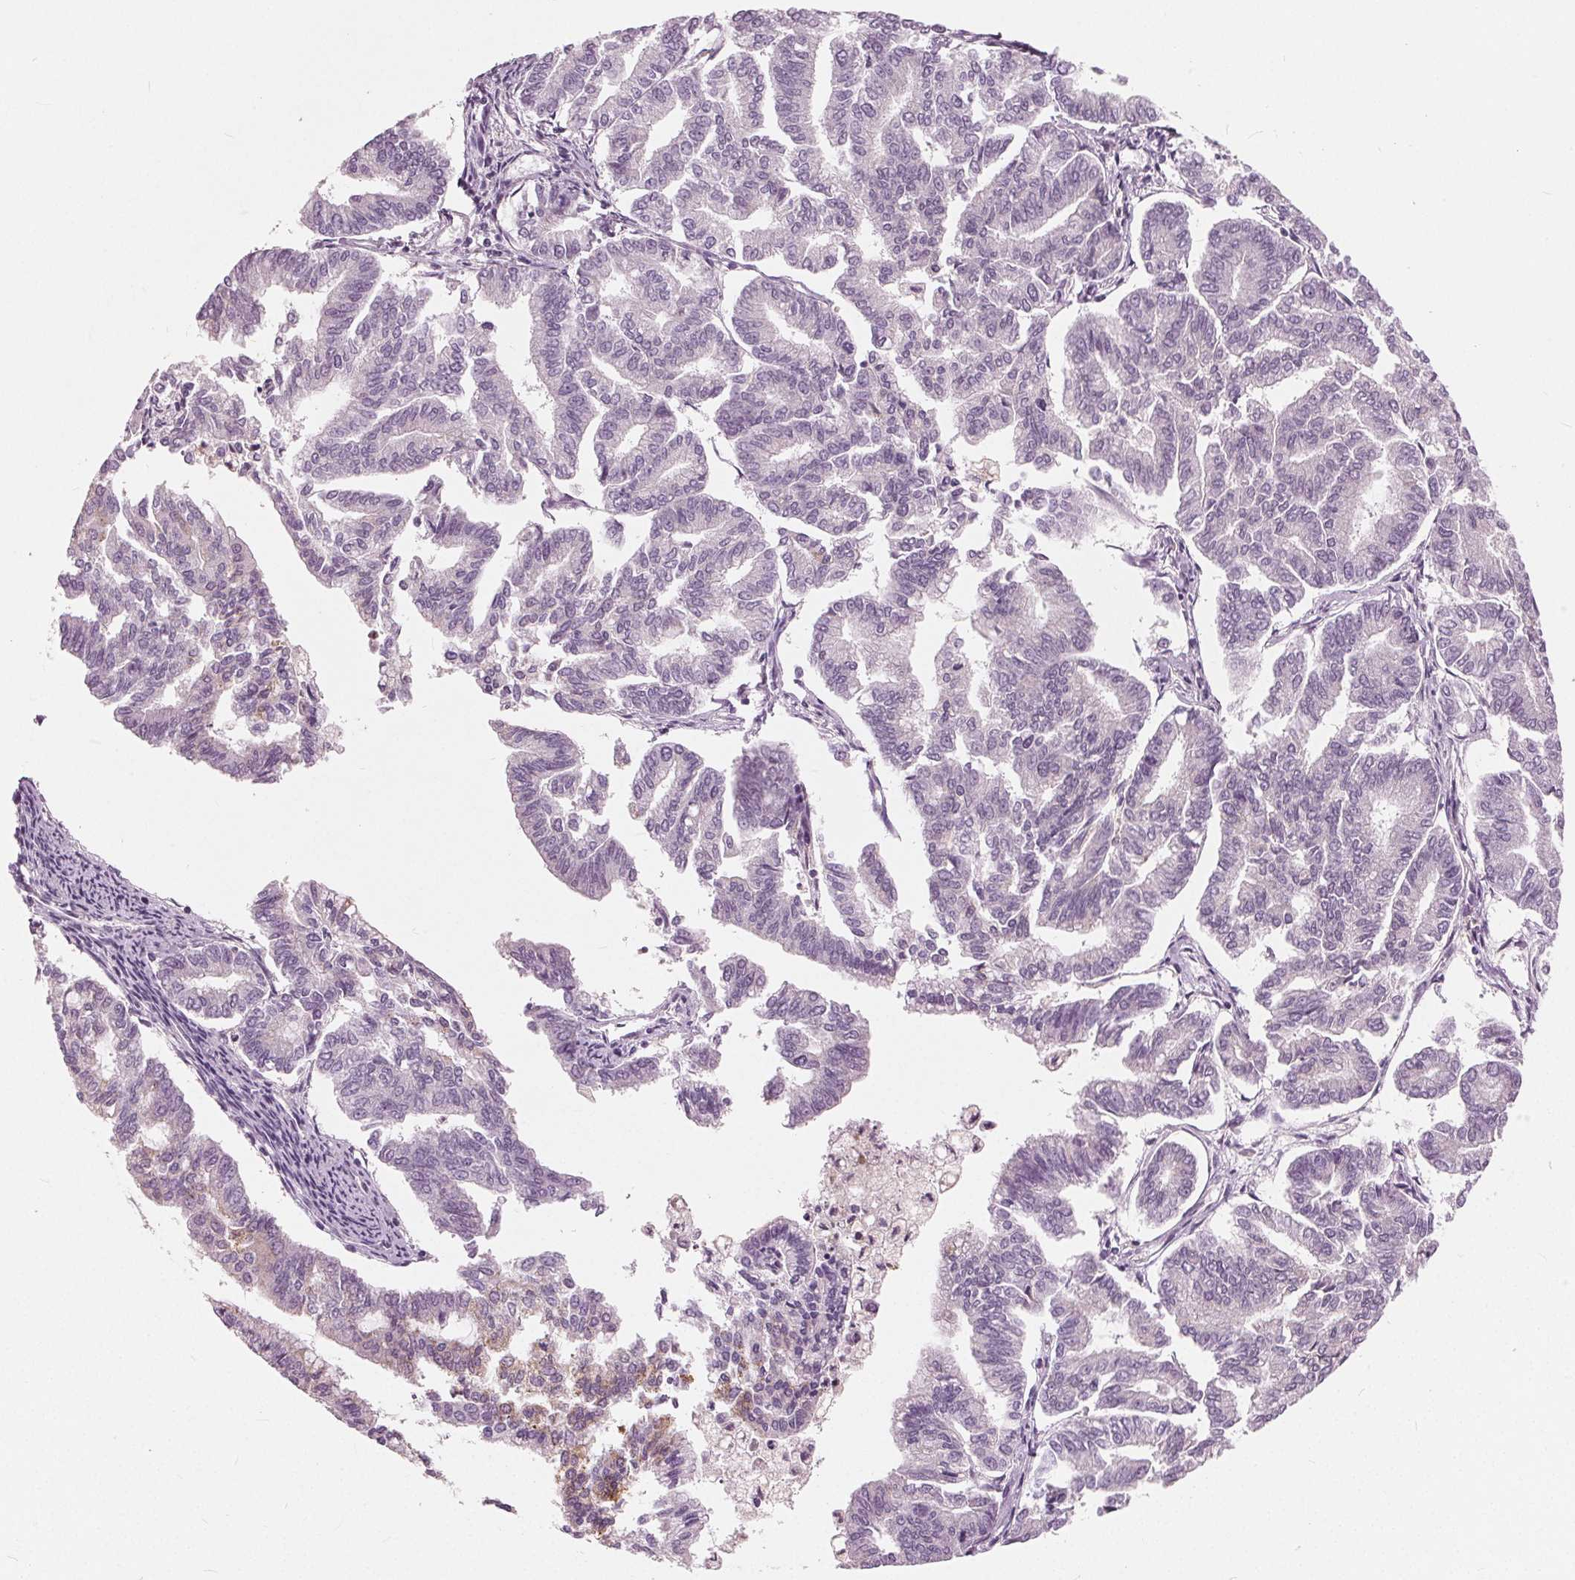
{"staining": {"intensity": "weak", "quantity": "<25%", "location": "cytoplasmic/membranous"}, "tissue": "endometrial cancer", "cell_type": "Tumor cells", "image_type": "cancer", "snomed": [{"axis": "morphology", "description": "Adenocarcinoma, NOS"}, {"axis": "topography", "description": "Endometrium"}], "caption": "The image demonstrates no significant positivity in tumor cells of endometrial cancer.", "gene": "LHFPL7", "patient": {"sex": "female", "age": 79}}